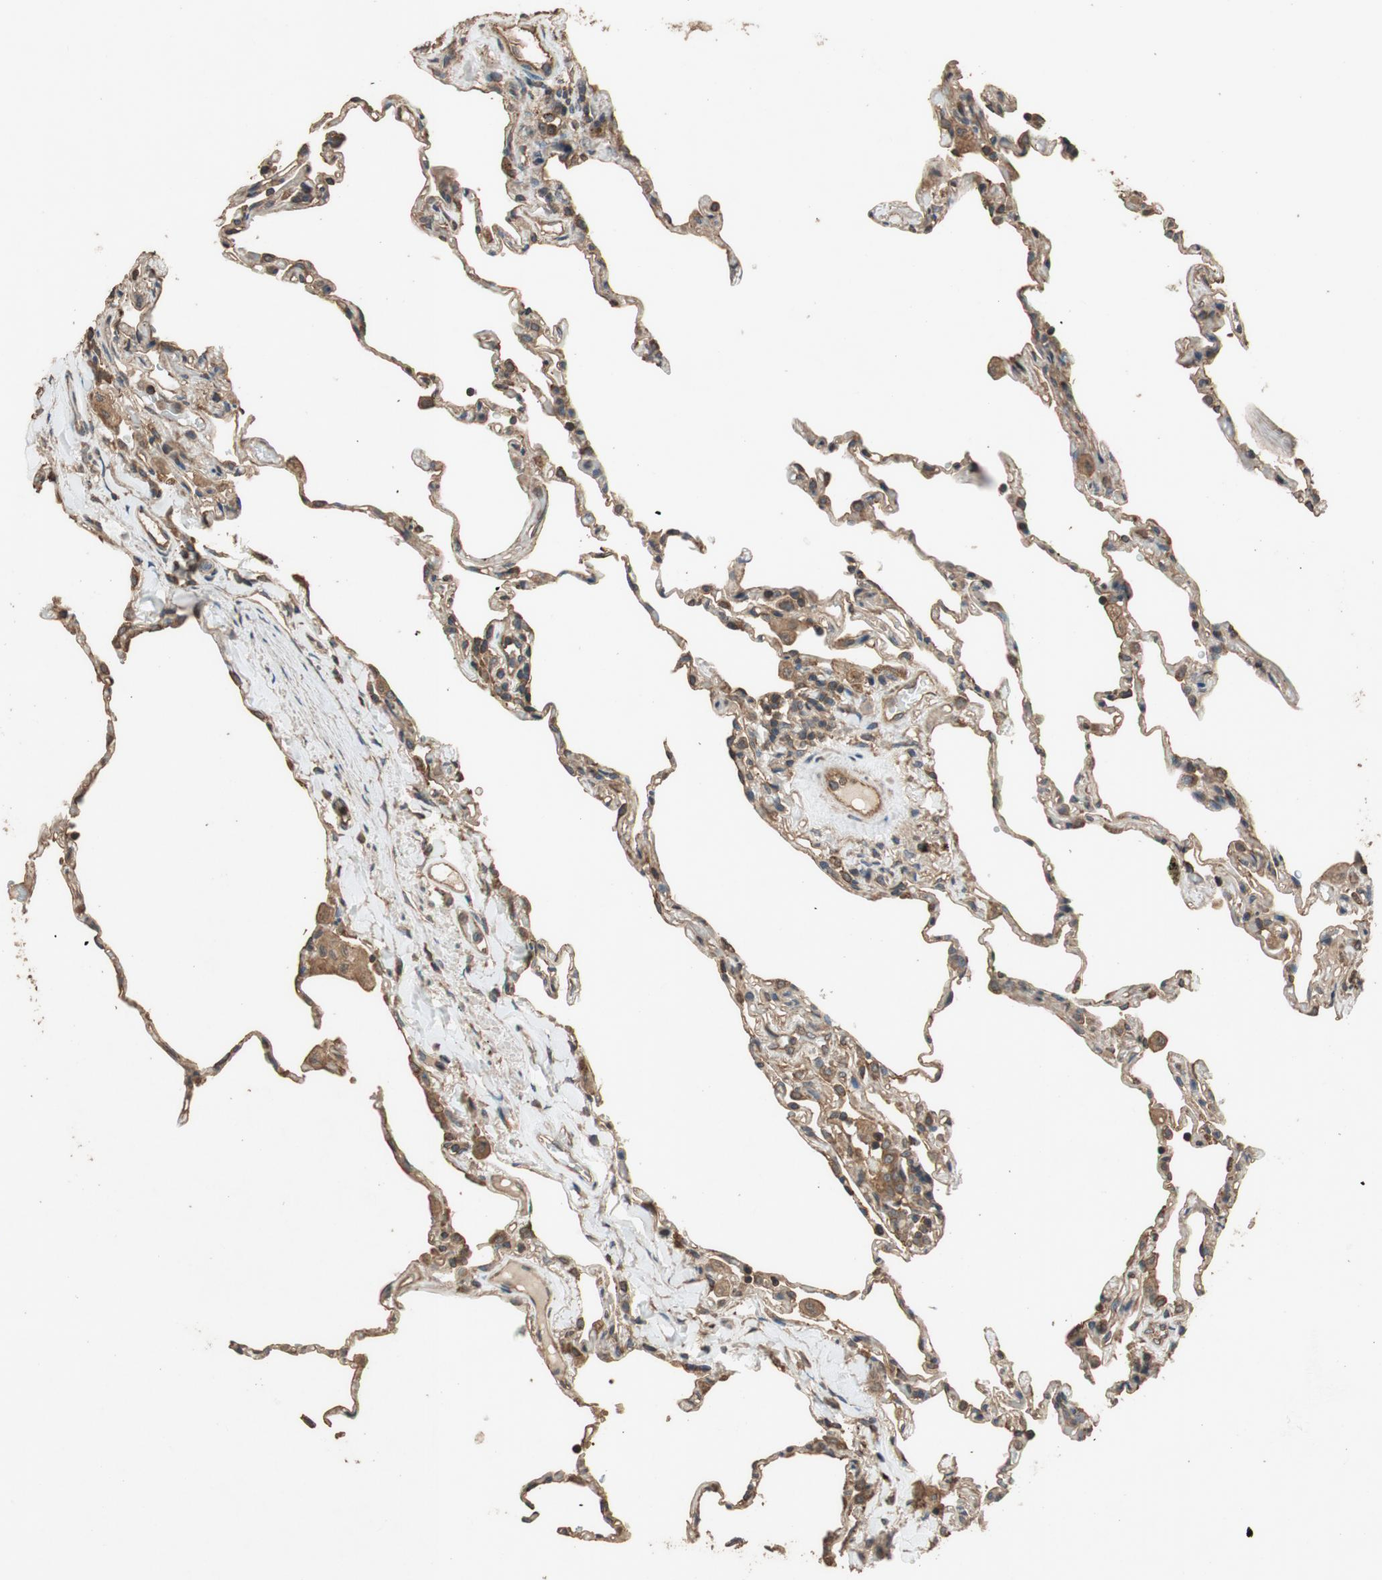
{"staining": {"intensity": "moderate", "quantity": "25%-75%", "location": "cytoplasmic/membranous"}, "tissue": "lung", "cell_type": "Alveolar cells", "image_type": "normal", "snomed": [{"axis": "morphology", "description": "Normal tissue, NOS"}, {"axis": "topography", "description": "Lung"}], "caption": "This micrograph demonstrates immunohistochemistry staining of benign human lung, with medium moderate cytoplasmic/membranous staining in approximately 25%-75% of alveolar cells.", "gene": "MST1R", "patient": {"sex": "male", "age": 59}}